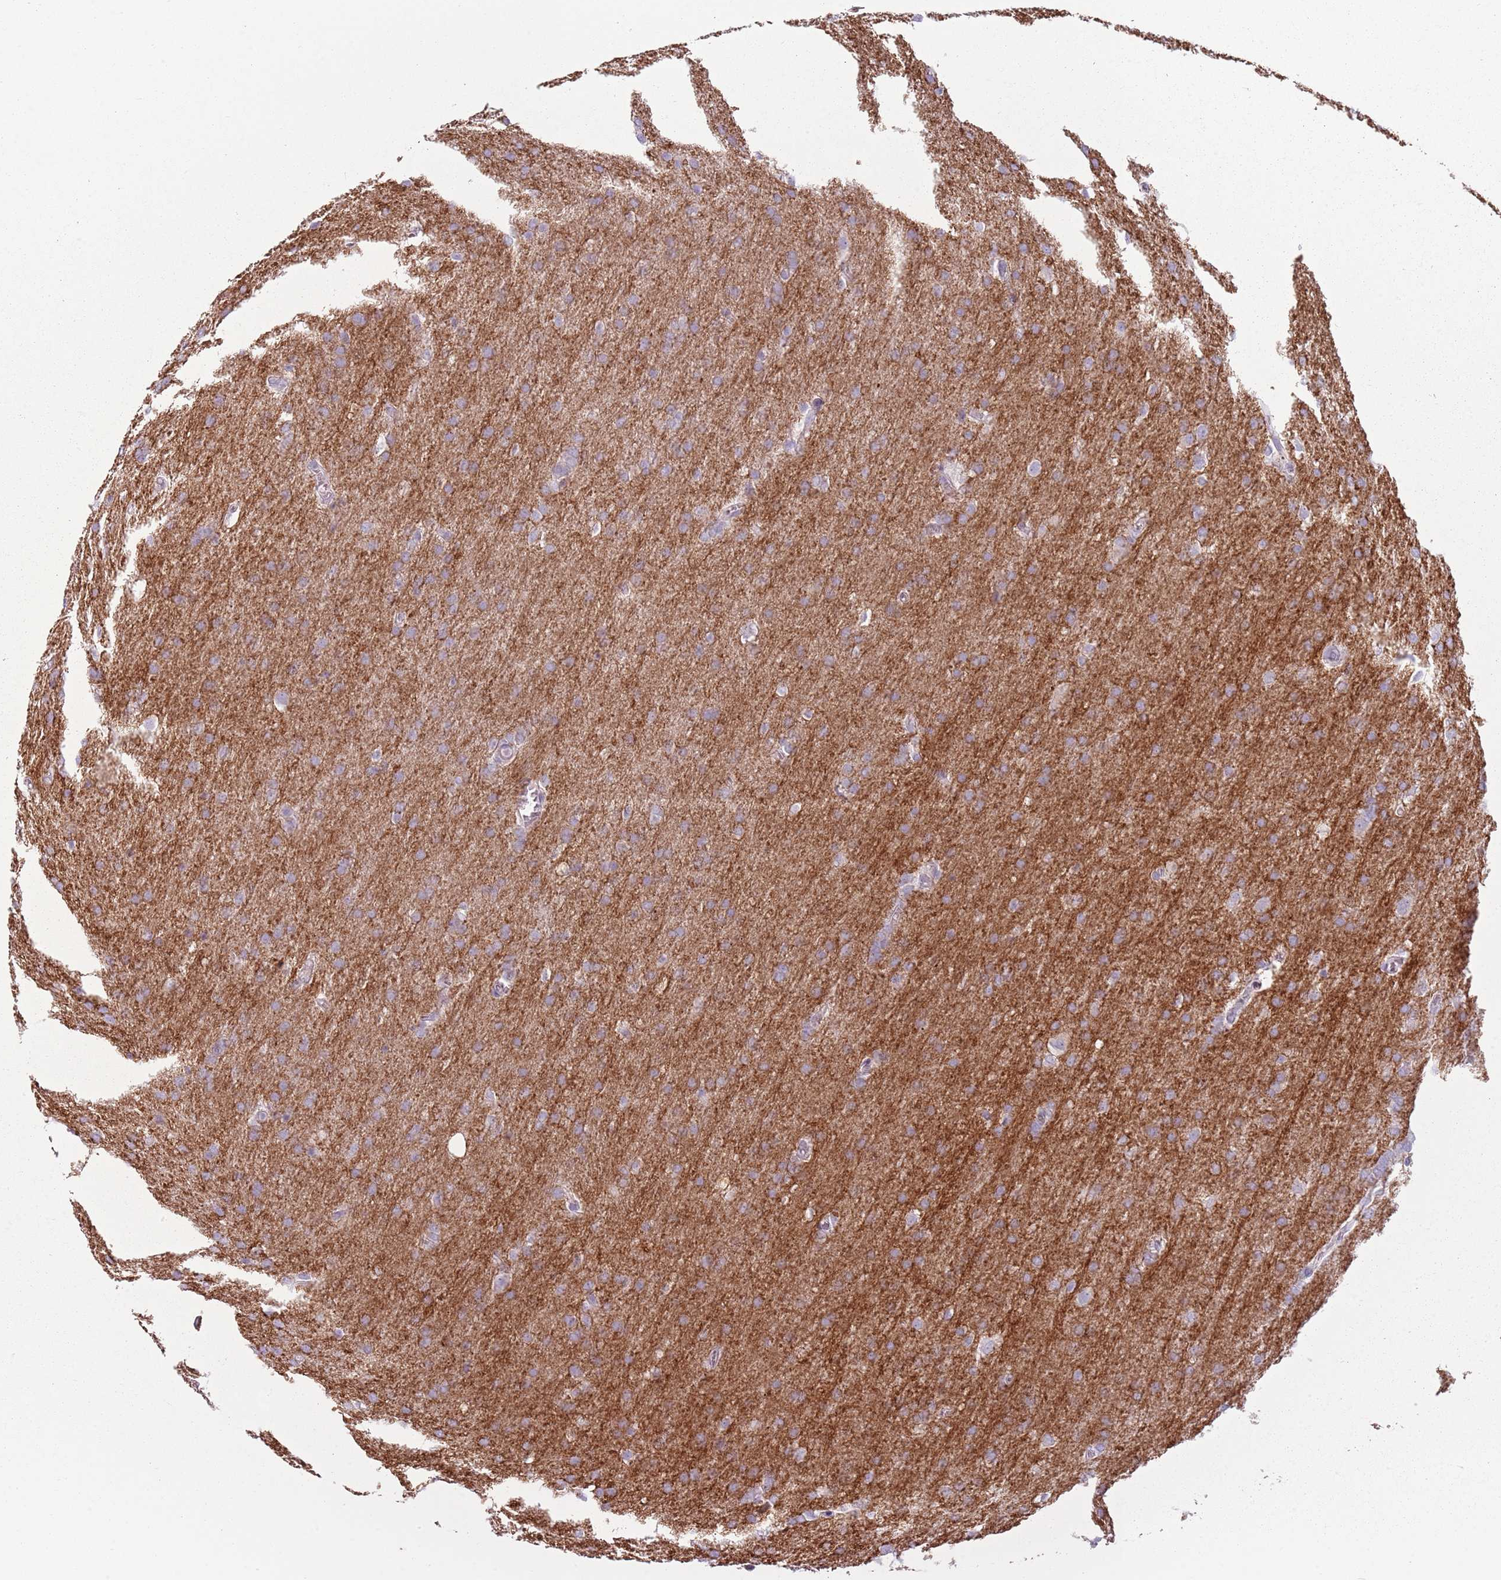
{"staining": {"intensity": "weak", "quantity": "25%-75%", "location": "cytoplasmic/membranous"}, "tissue": "glioma", "cell_type": "Tumor cells", "image_type": "cancer", "snomed": [{"axis": "morphology", "description": "Glioma, malignant, Low grade"}, {"axis": "topography", "description": "Brain"}], "caption": "Low-grade glioma (malignant) tissue reveals weak cytoplasmic/membranous staining in about 25%-75% of tumor cells (brown staining indicates protein expression, while blue staining denotes nuclei).", "gene": "MEGF8", "patient": {"sex": "female", "age": 32}}